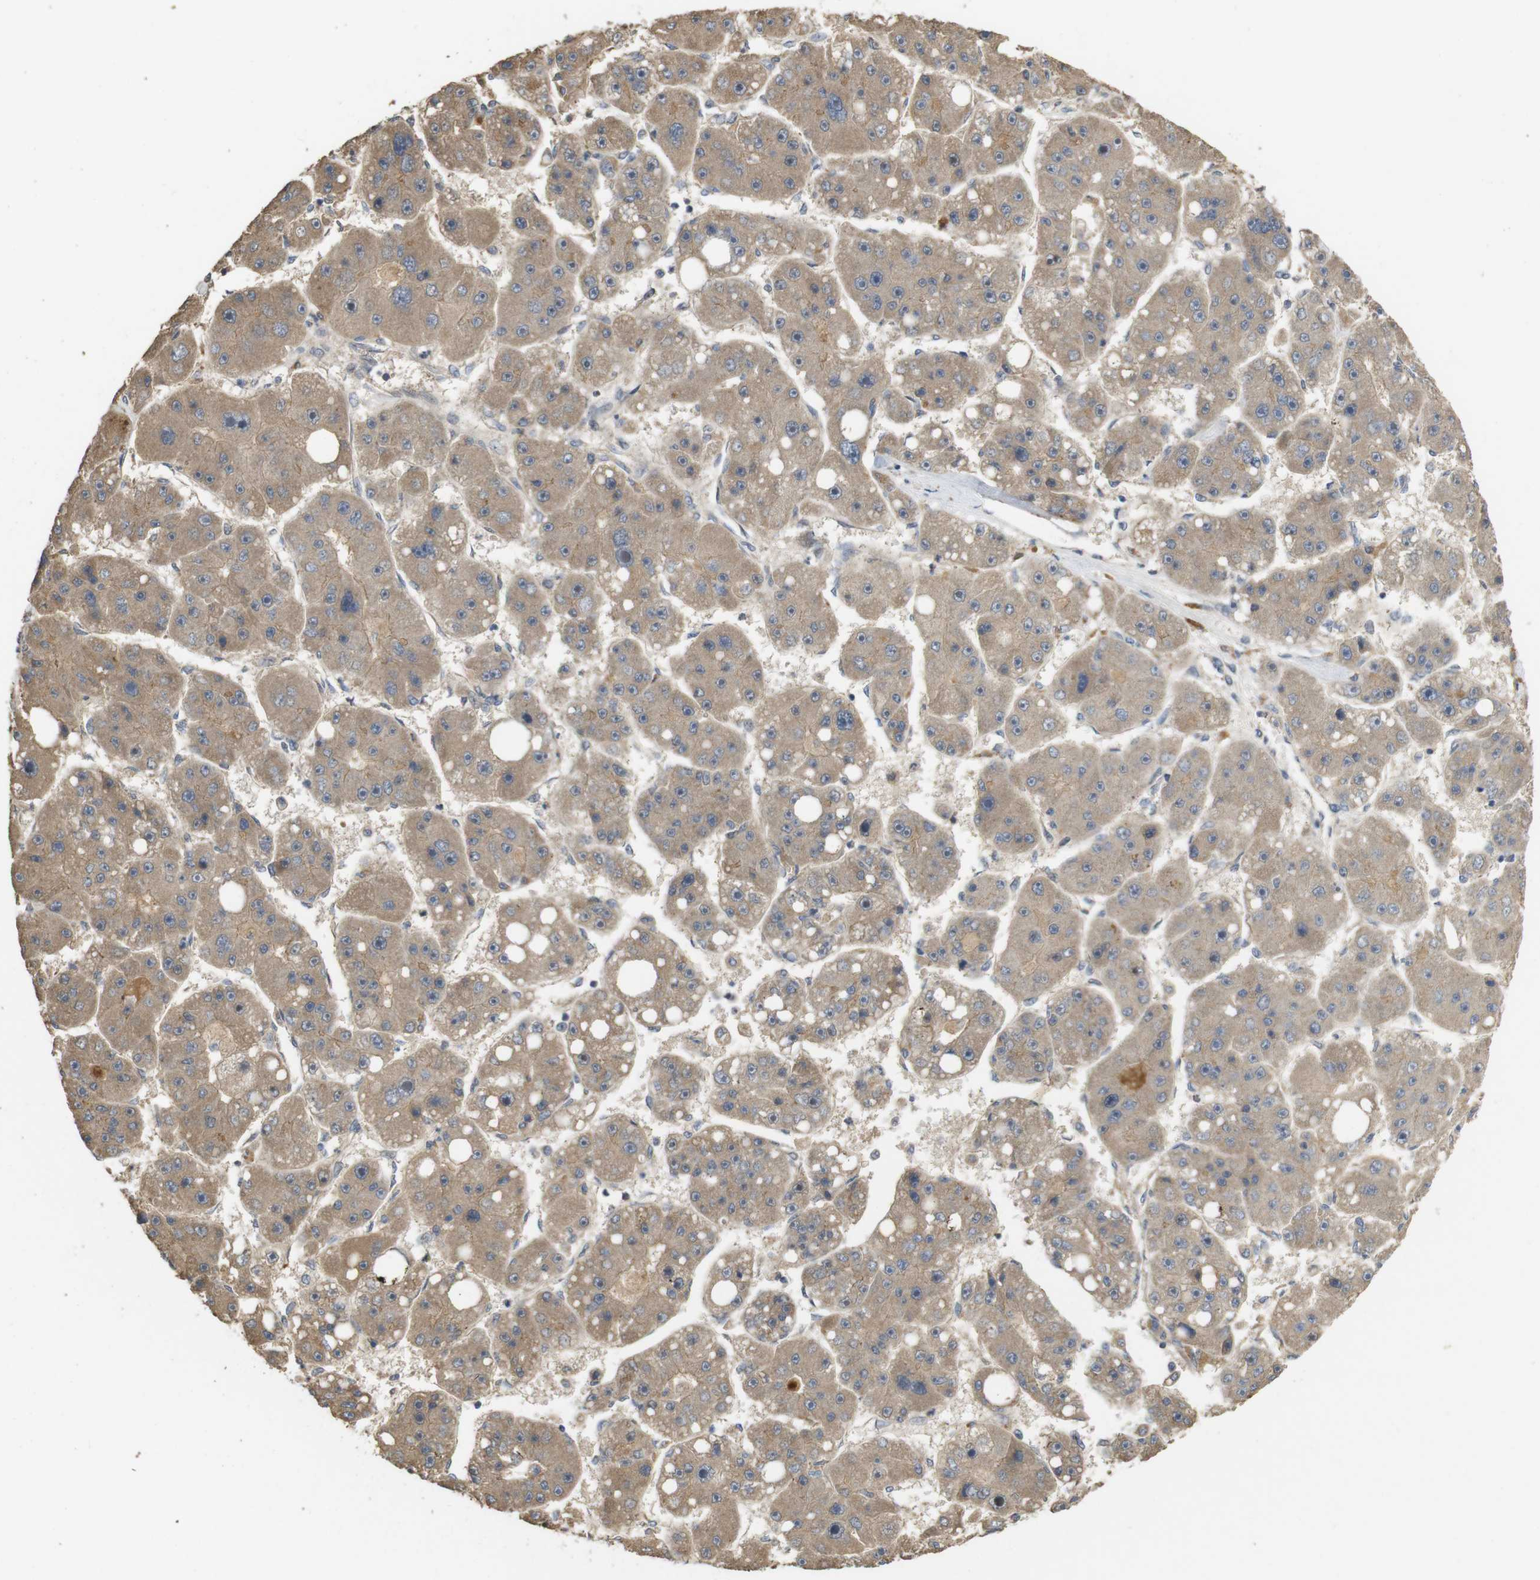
{"staining": {"intensity": "moderate", "quantity": ">75%", "location": "cytoplasmic/membranous"}, "tissue": "liver cancer", "cell_type": "Tumor cells", "image_type": "cancer", "snomed": [{"axis": "morphology", "description": "Carcinoma, Hepatocellular, NOS"}, {"axis": "topography", "description": "Liver"}], "caption": "DAB immunohistochemical staining of liver cancer displays moderate cytoplasmic/membranous protein staining in about >75% of tumor cells. (DAB (3,3'-diaminobenzidine) = brown stain, brightfield microscopy at high magnification).", "gene": "PCDHB10", "patient": {"sex": "female", "age": 61}}